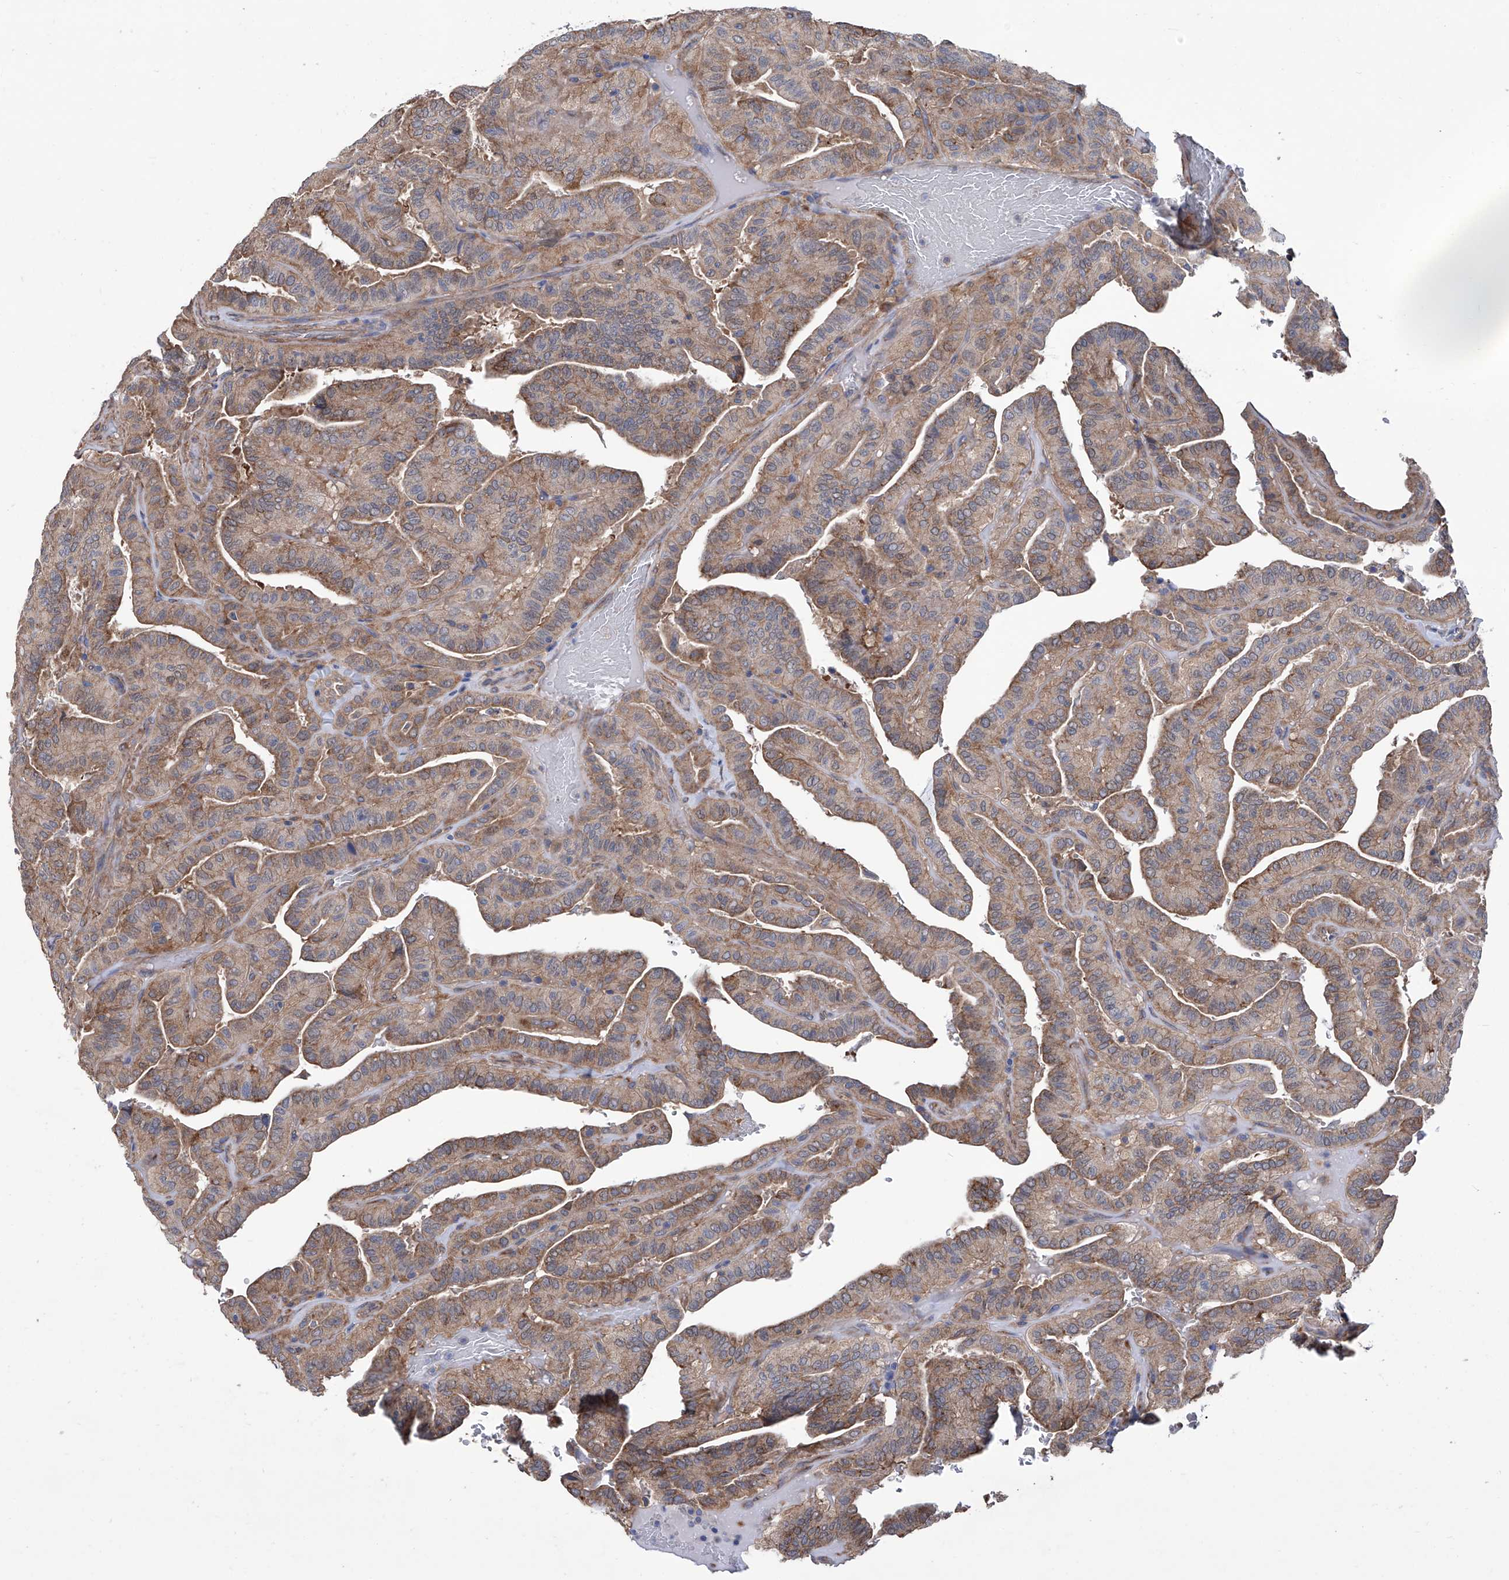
{"staining": {"intensity": "moderate", "quantity": ">75%", "location": "cytoplasmic/membranous"}, "tissue": "thyroid cancer", "cell_type": "Tumor cells", "image_type": "cancer", "snomed": [{"axis": "morphology", "description": "Papillary adenocarcinoma, NOS"}, {"axis": "topography", "description": "Thyroid gland"}], "caption": "Thyroid papillary adenocarcinoma stained with immunohistochemistry demonstrates moderate cytoplasmic/membranous positivity in about >75% of tumor cells.", "gene": "SMS", "patient": {"sex": "male", "age": 77}}